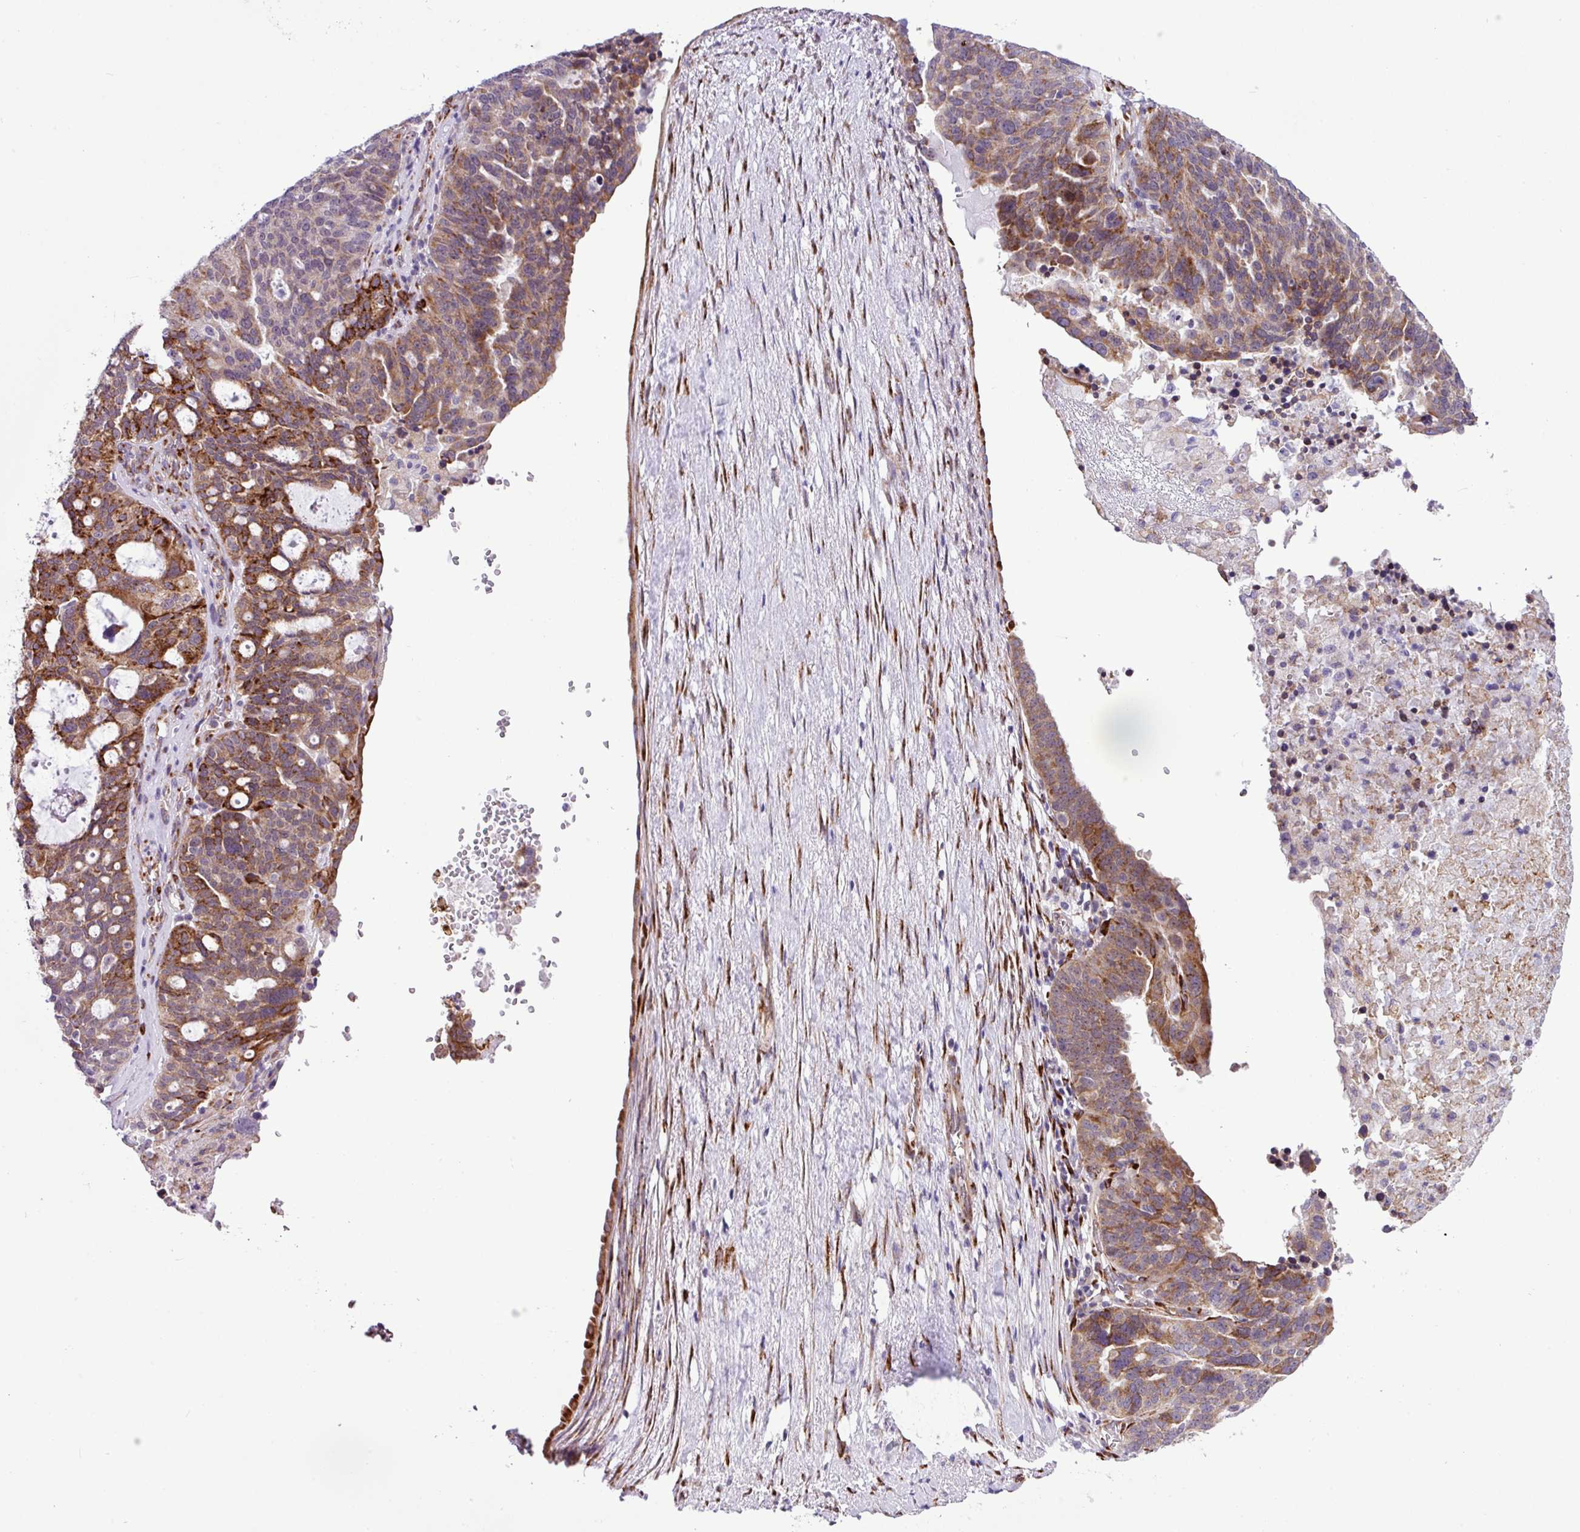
{"staining": {"intensity": "moderate", "quantity": "25%-75%", "location": "cytoplasmic/membranous"}, "tissue": "ovarian cancer", "cell_type": "Tumor cells", "image_type": "cancer", "snomed": [{"axis": "morphology", "description": "Cystadenocarcinoma, serous, NOS"}, {"axis": "topography", "description": "Ovary"}], "caption": "Ovarian cancer (serous cystadenocarcinoma) was stained to show a protein in brown. There is medium levels of moderate cytoplasmic/membranous staining in about 25%-75% of tumor cells. (brown staining indicates protein expression, while blue staining denotes nuclei).", "gene": "CFAP97", "patient": {"sex": "female", "age": 59}}